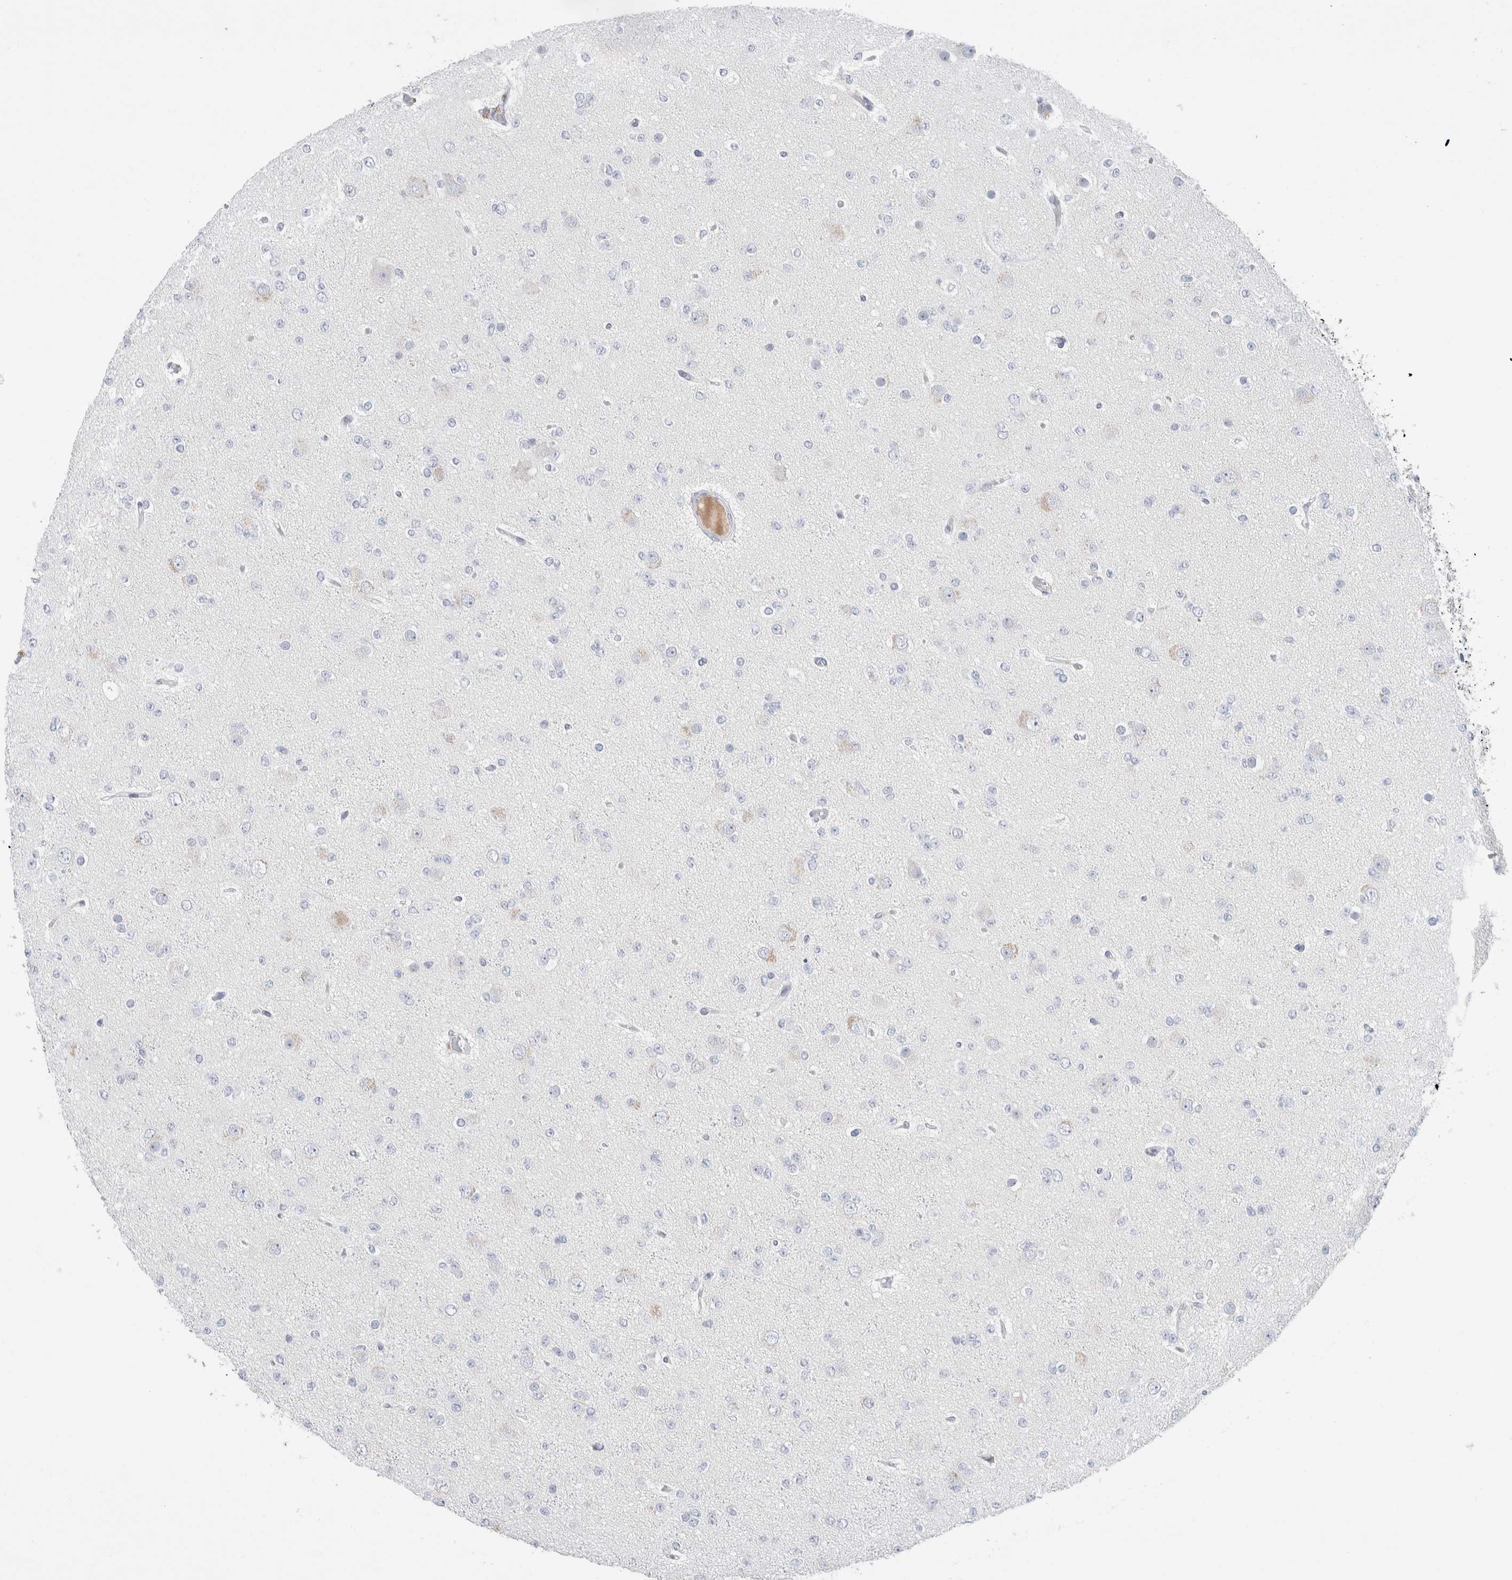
{"staining": {"intensity": "negative", "quantity": "none", "location": "none"}, "tissue": "glioma", "cell_type": "Tumor cells", "image_type": "cancer", "snomed": [{"axis": "morphology", "description": "Glioma, malignant, Low grade"}, {"axis": "topography", "description": "Brain"}], "caption": "IHC of human glioma shows no positivity in tumor cells.", "gene": "RUSF1", "patient": {"sex": "female", "age": 22}}